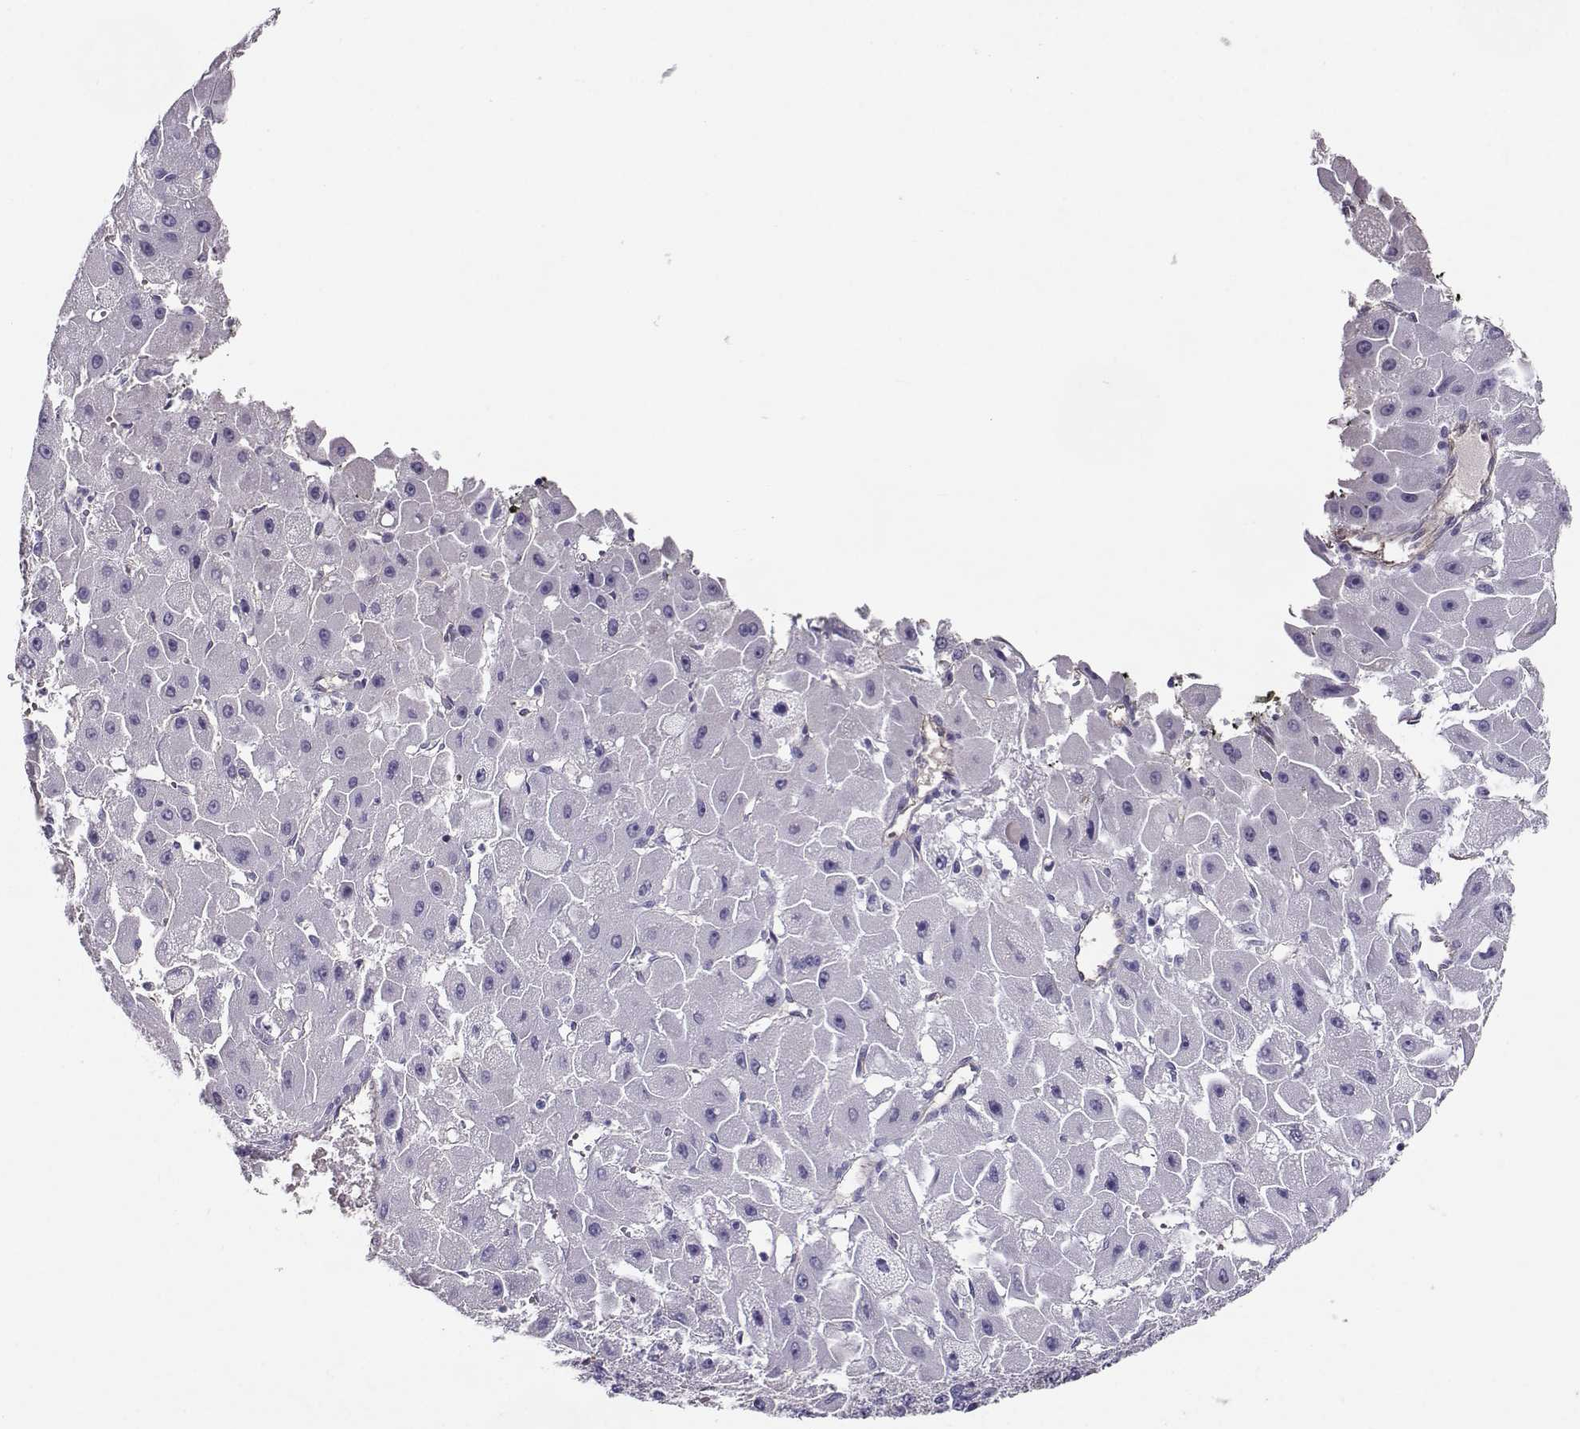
{"staining": {"intensity": "negative", "quantity": "none", "location": "none"}, "tissue": "liver cancer", "cell_type": "Tumor cells", "image_type": "cancer", "snomed": [{"axis": "morphology", "description": "Carcinoma, Hepatocellular, NOS"}, {"axis": "topography", "description": "Liver"}], "caption": "Immunohistochemistry (IHC) photomicrograph of neoplastic tissue: hepatocellular carcinoma (liver) stained with DAB displays no significant protein expression in tumor cells. (DAB IHC visualized using brightfield microscopy, high magnification).", "gene": "CLUL1", "patient": {"sex": "female", "age": 25}}